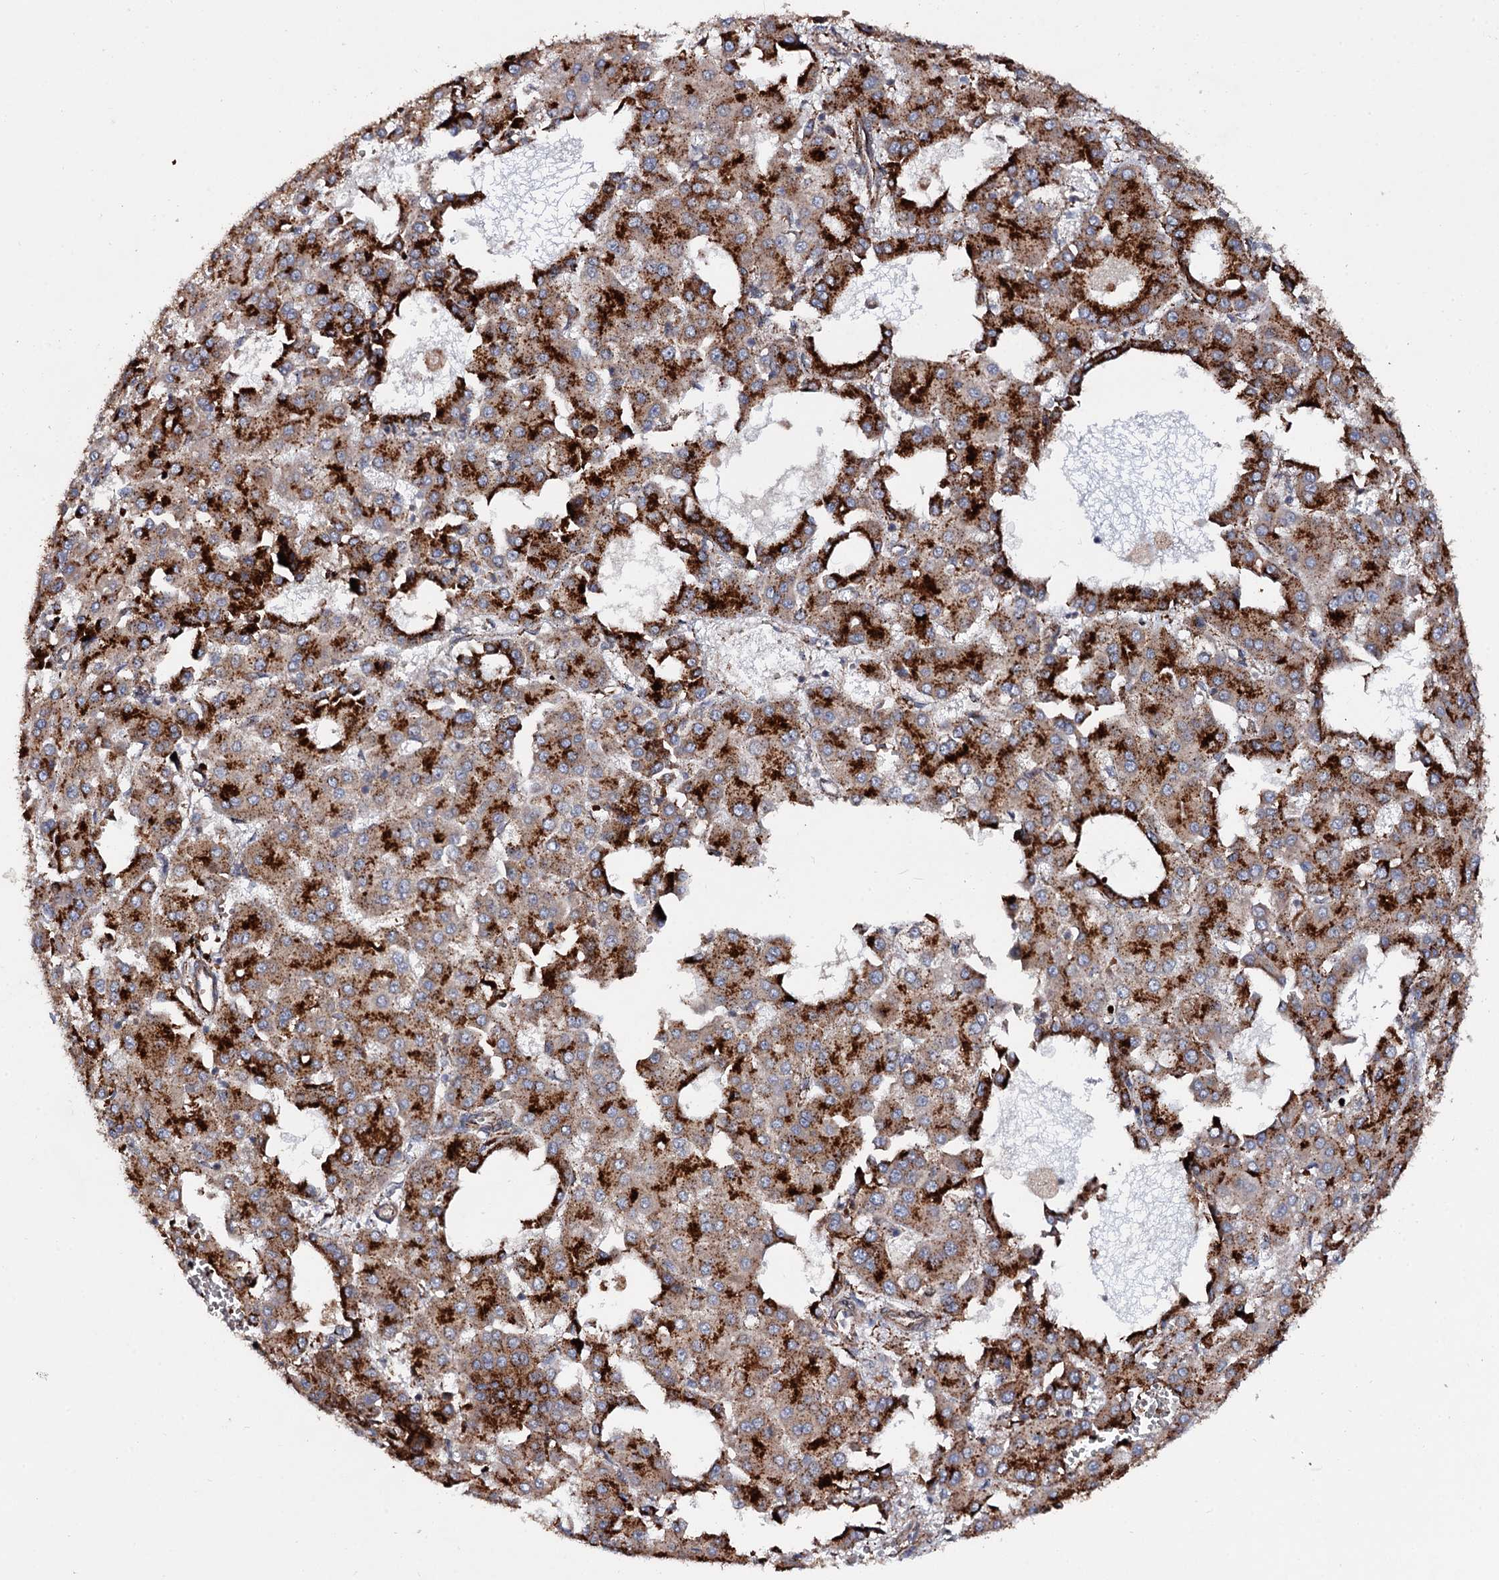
{"staining": {"intensity": "strong", "quantity": ">75%", "location": "cytoplasmic/membranous"}, "tissue": "liver cancer", "cell_type": "Tumor cells", "image_type": "cancer", "snomed": [{"axis": "morphology", "description": "Carcinoma, Hepatocellular, NOS"}, {"axis": "topography", "description": "Liver"}], "caption": "A high amount of strong cytoplasmic/membranous expression is seen in about >75% of tumor cells in liver cancer (hepatocellular carcinoma) tissue.", "gene": "GBA1", "patient": {"sex": "male", "age": 47}}